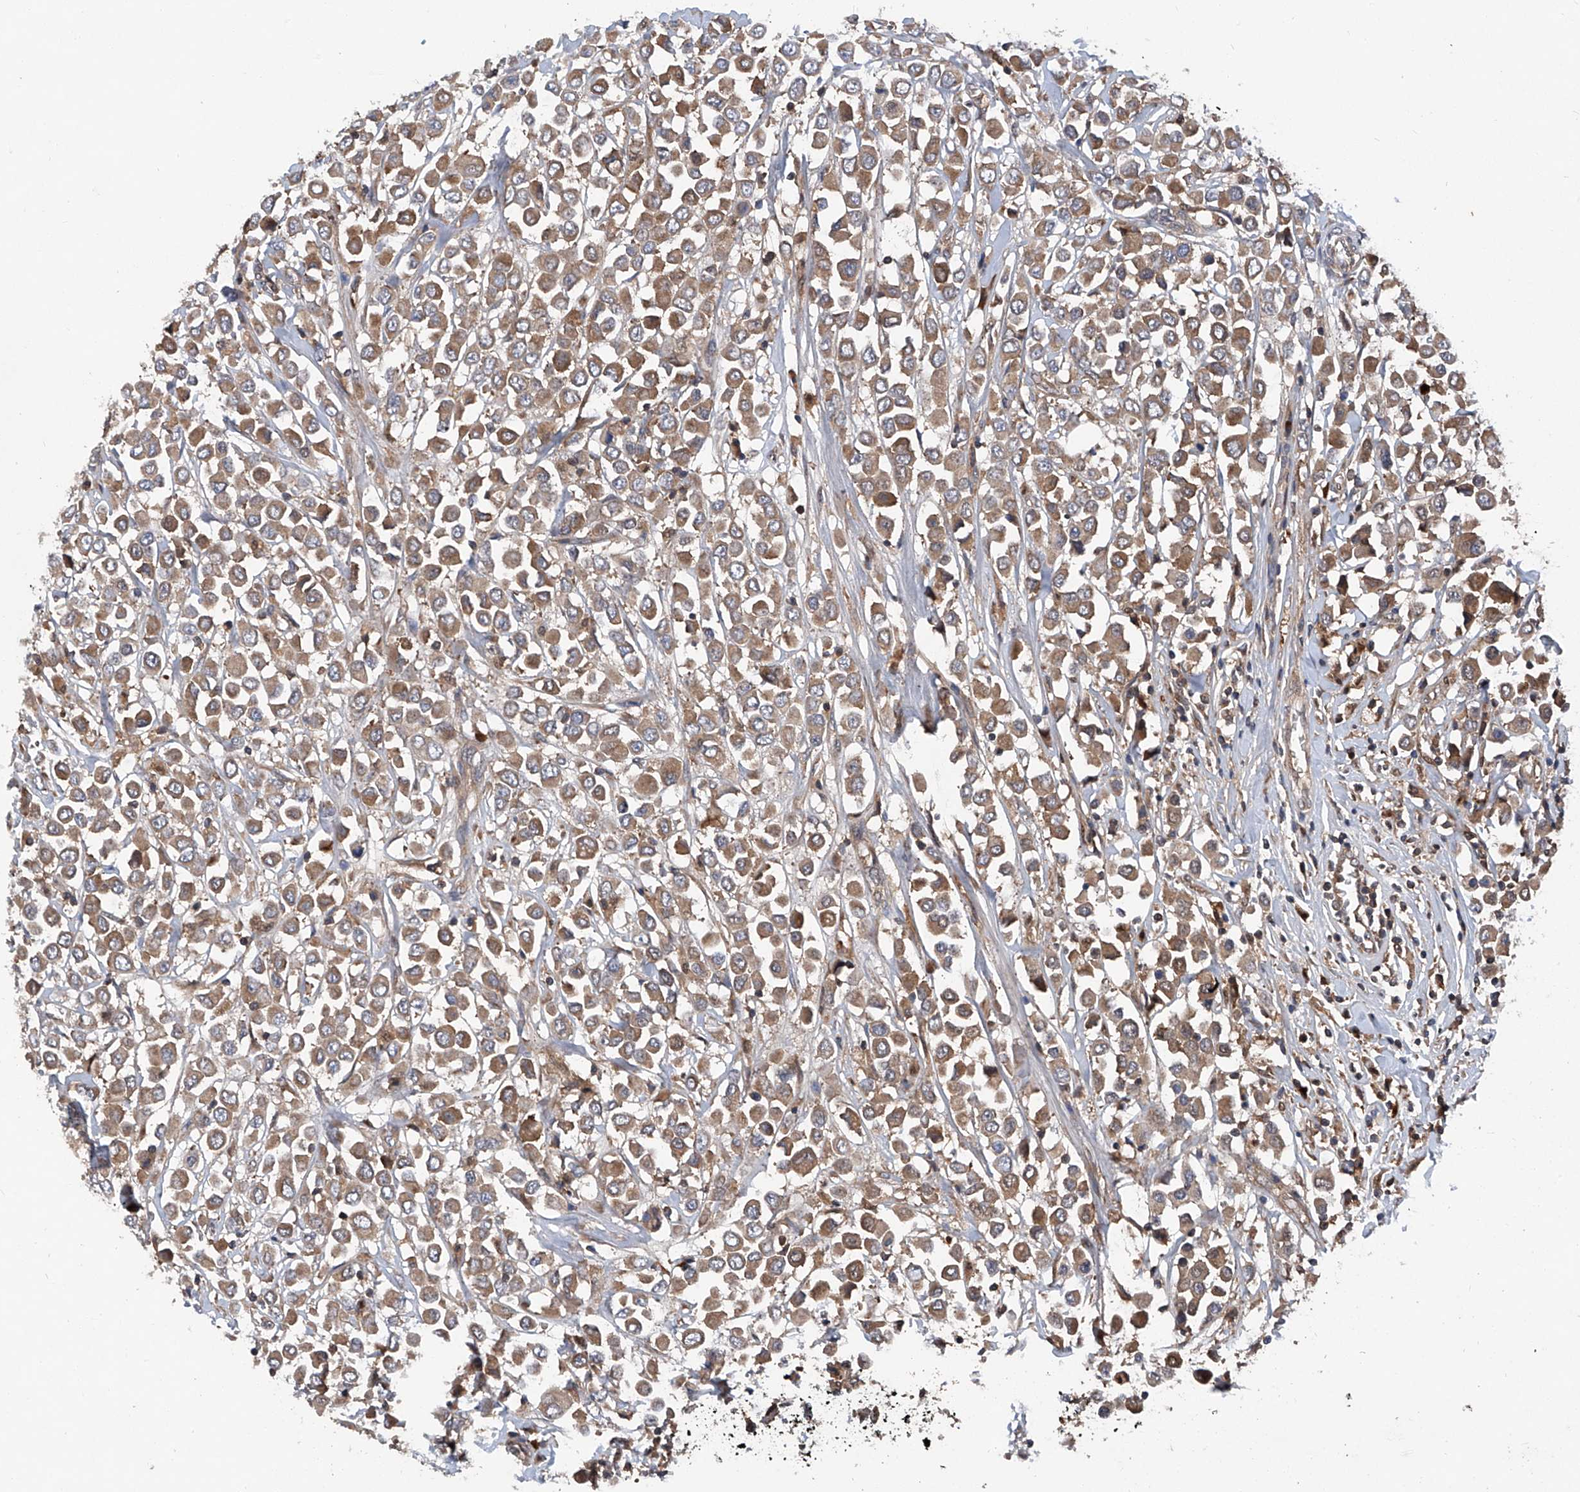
{"staining": {"intensity": "moderate", "quantity": ">75%", "location": "cytoplasmic/membranous"}, "tissue": "breast cancer", "cell_type": "Tumor cells", "image_type": "cancer", "snomed": [{"axis": "morphology", "description": "Duct carcinoma"}, {"axis": "topography", "description": "Breast"}], "caption": "A micrograph showing moderate cytoplasmic/membranous positivity in approximately >75% of tumor cells in breast invasive ductal carcinoma, as visualized by brown immunohistochemical staining.", "gene": "ASCC3", "patient": {"sex": "female", "age": 61}}